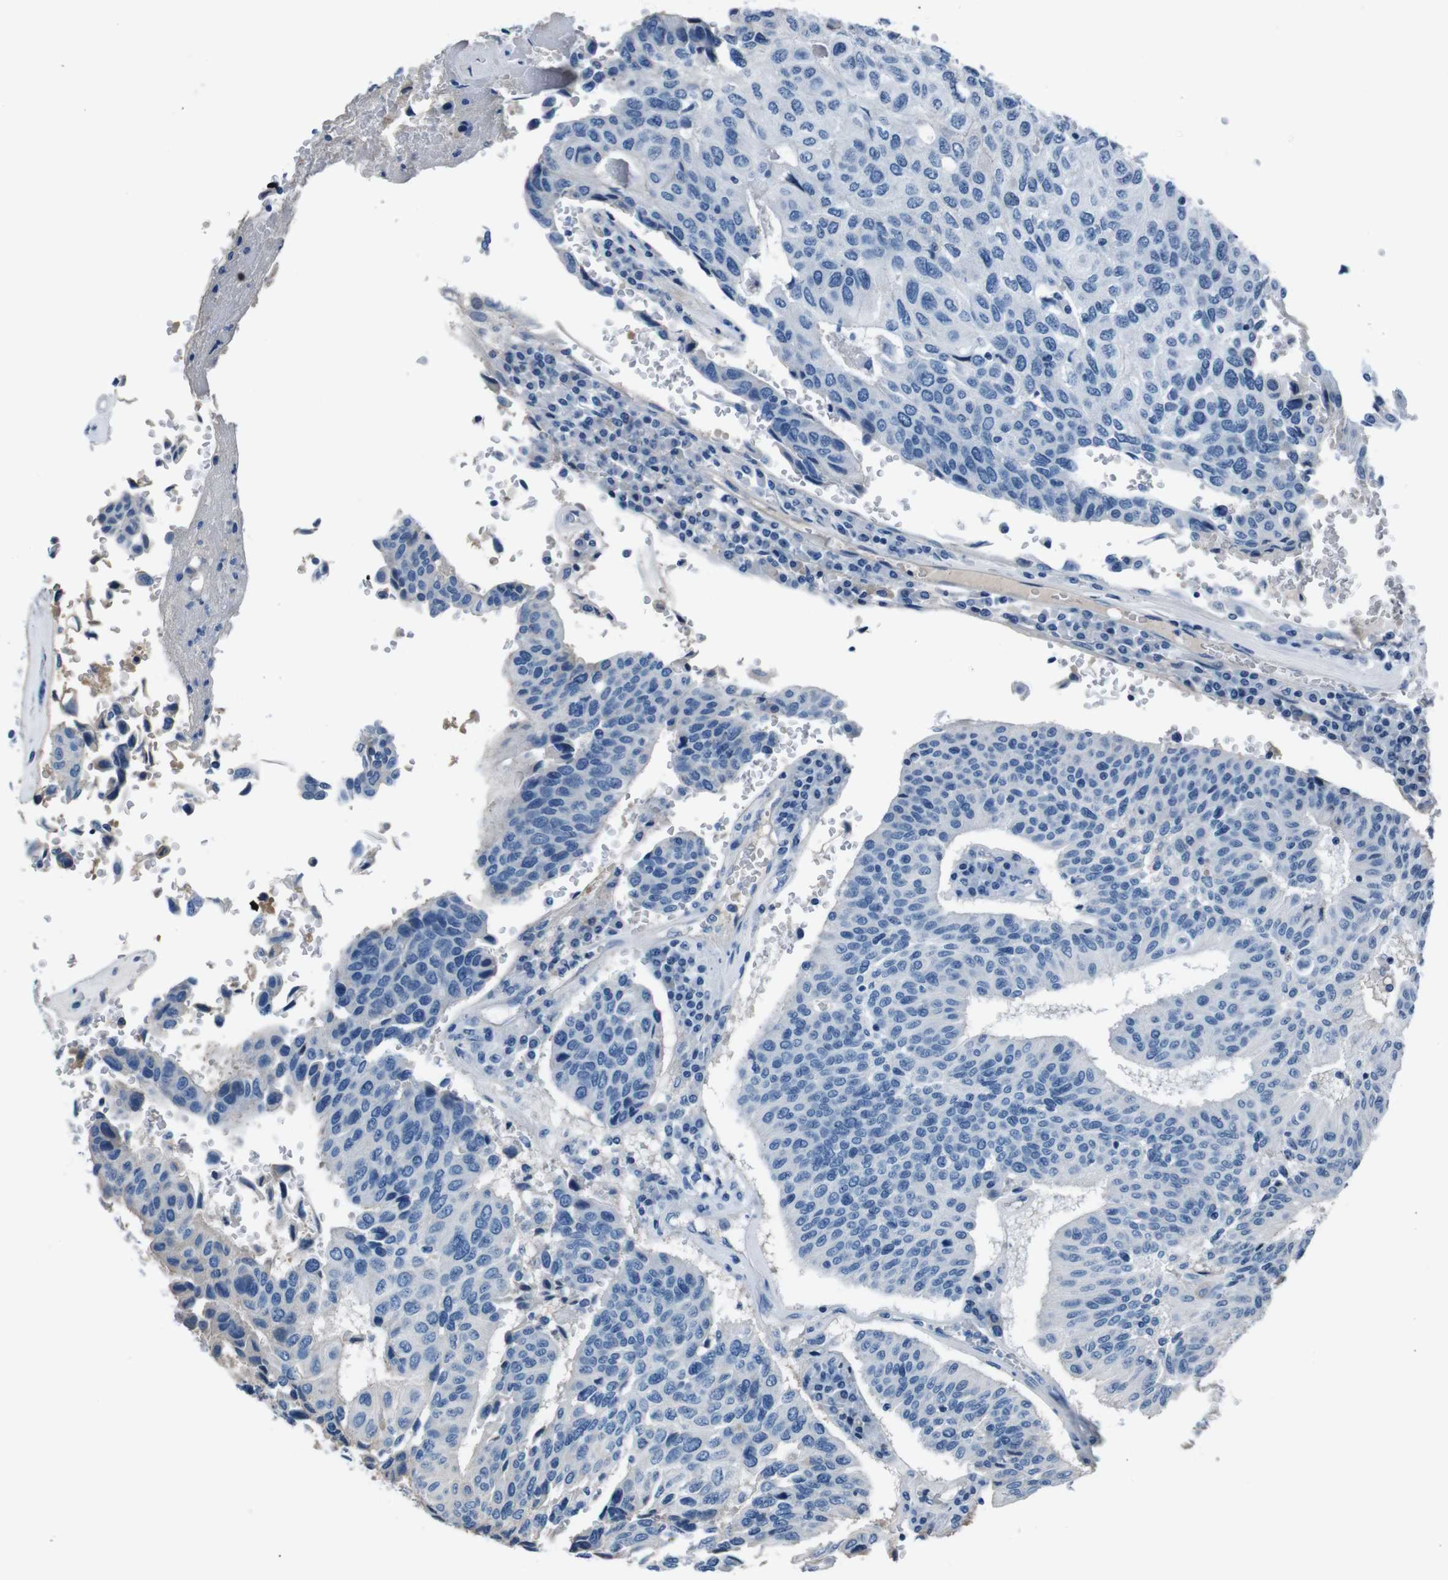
{"staining": {"intensity": "negative", "quantity": "none", "location": "none"}, "tissue": "urothelial cancer", "cell_type": "Tumor cells", "image_type": "cancer", "snomed": [{"axis": "morphology", "description": "Urothelial carcinoma, High grade"}, {"axis": "topography", "description": "Urinary bladder"}], "caption": "Tumor cells show no significant positivity in urothelial cancer.", "gene": "LEP", "patient": {"sex": "male", "age": 66}}